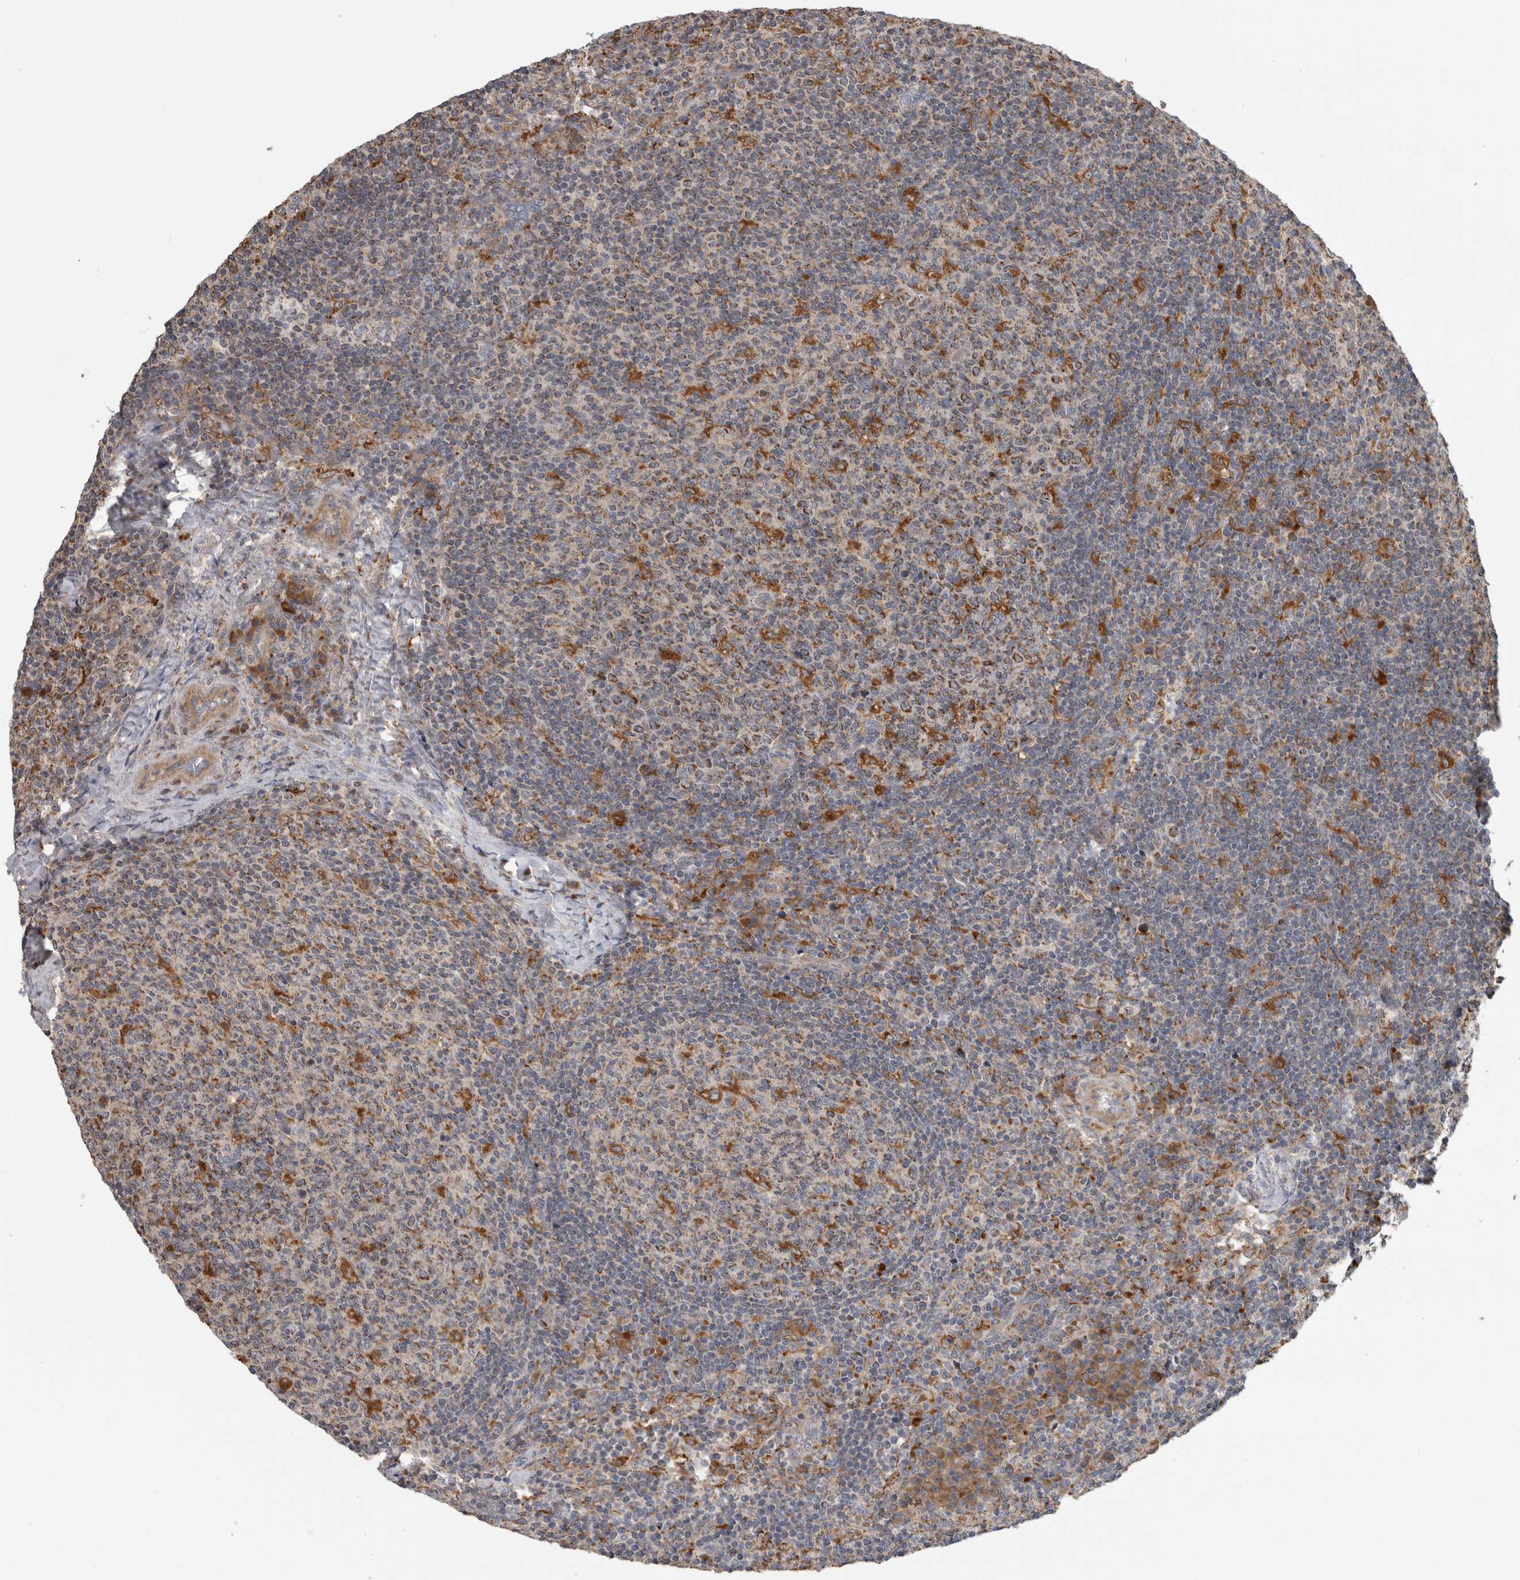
{"staining": {"intensity": "strong", "quantity": "<25%", "location": "cytoplasmic/membranous"}, "tissue": "lymph node", "cell_type": "Germinal center cells", "image_type": "normal", "snomed": [{"axis": "morphology", "description": "Normal tissue, NOS"}, {"axis": "morphology", "description": "Inflammation, NOS"}, {"axis": "topography", "description": "Lymph node"}], "caption": "Normal lymph node shows strong cytoplasmic/membranous expression in approximately <25% of germinal center cells, visualized by immunohistochemistry. (DAB (3,3'-diaminobenzidine) IHC, brown staining for protein, blue staining for nuclei).", "gene": "ADGRL3", "patient": {"sex": "male", "age": 55}}